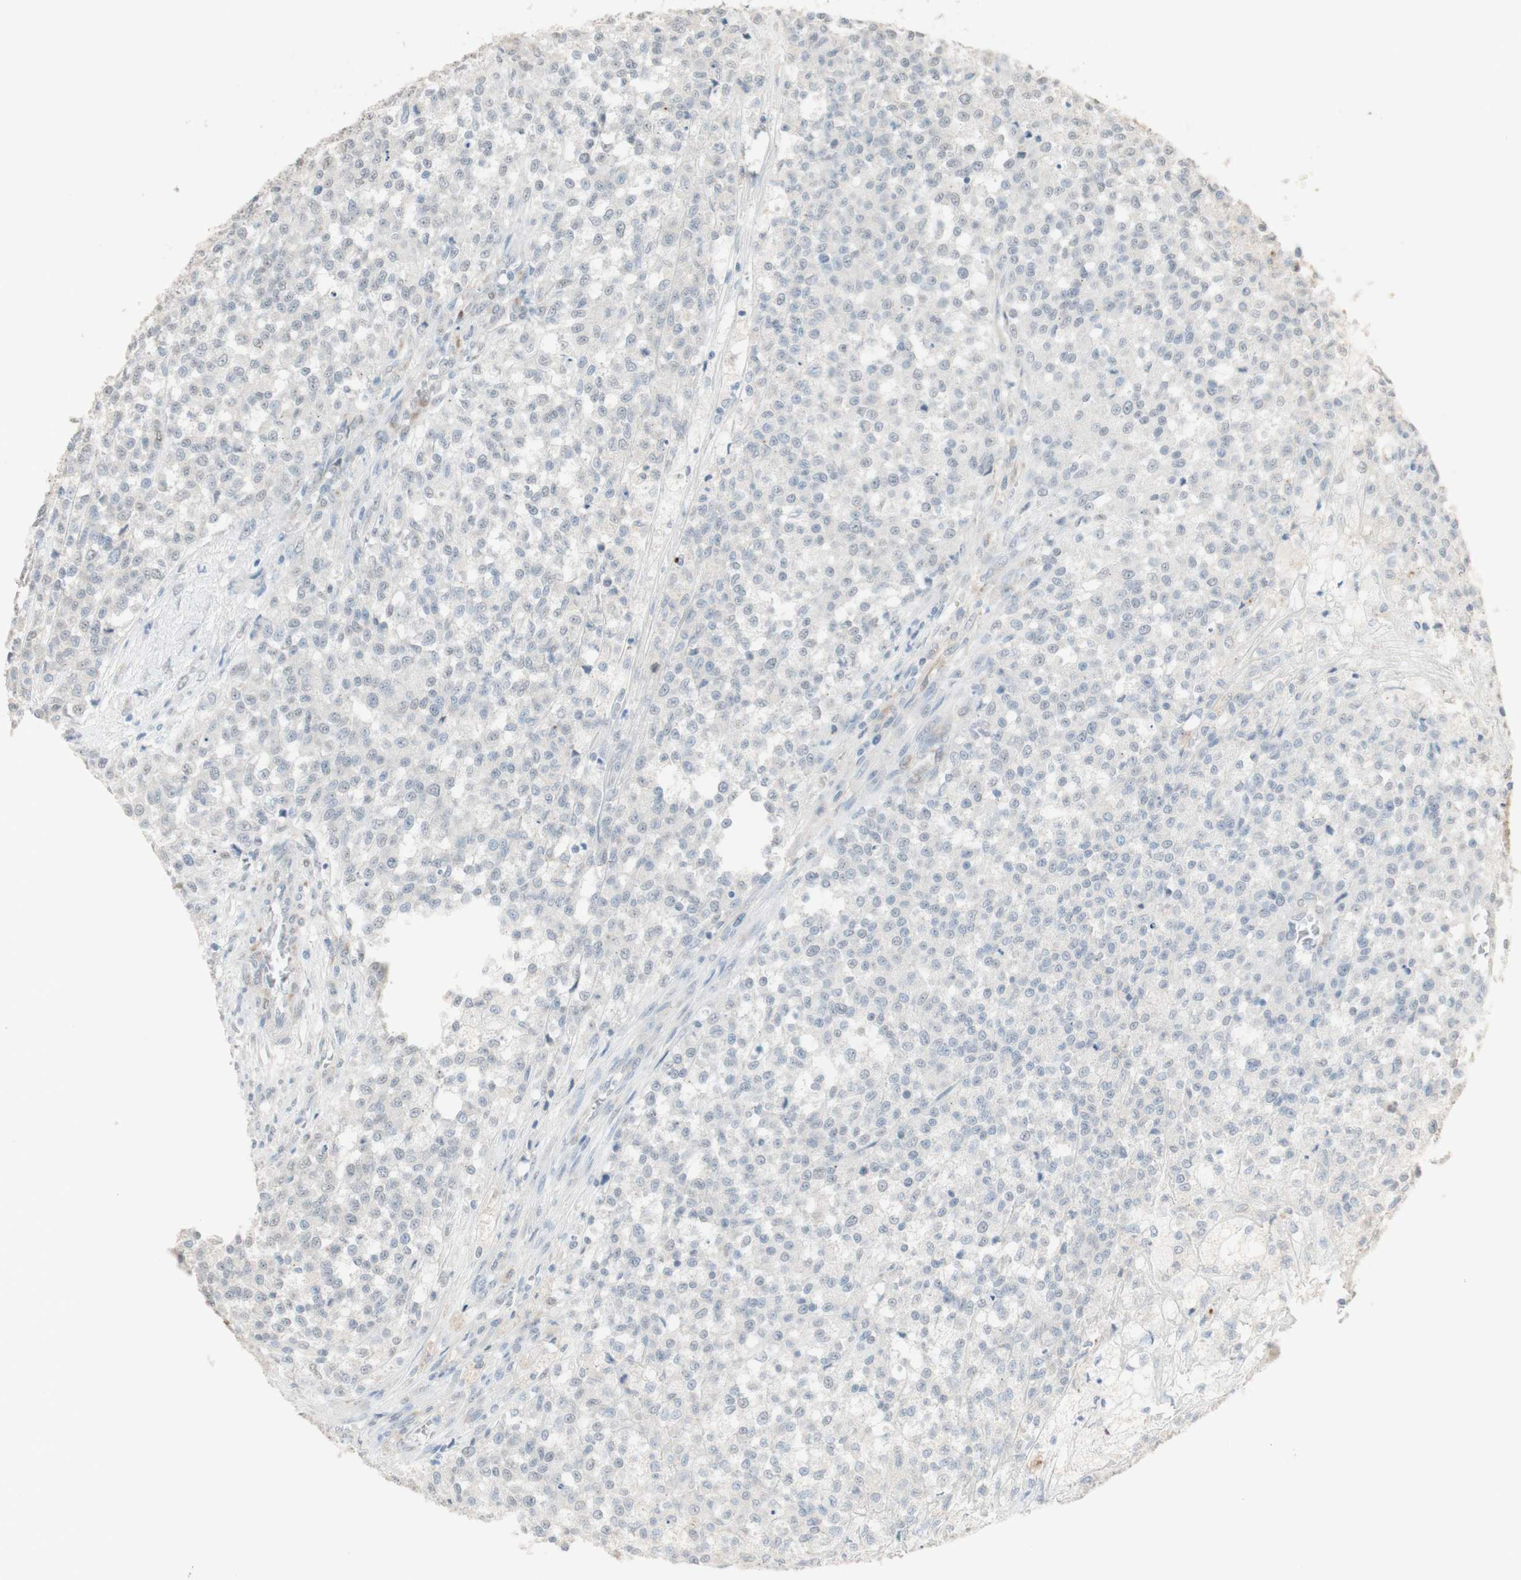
{"staining": {"intensity": "negative", "quantity": "none", "location": "none"}, "tissue": "testis cancer", "cell_type": "Tumor cells", "image_type": "cancer", "snomed": [{"axis": "morphology", "description": "Seminoma, NOS"}, {"axis": "topography", "description": "Testis"}], "caption": "The micrograph demonstrates no significant expression in tumor cells of testis seminoma.", "gene": "MUC3A", "patient": {"sex": "male", "age": 59}}